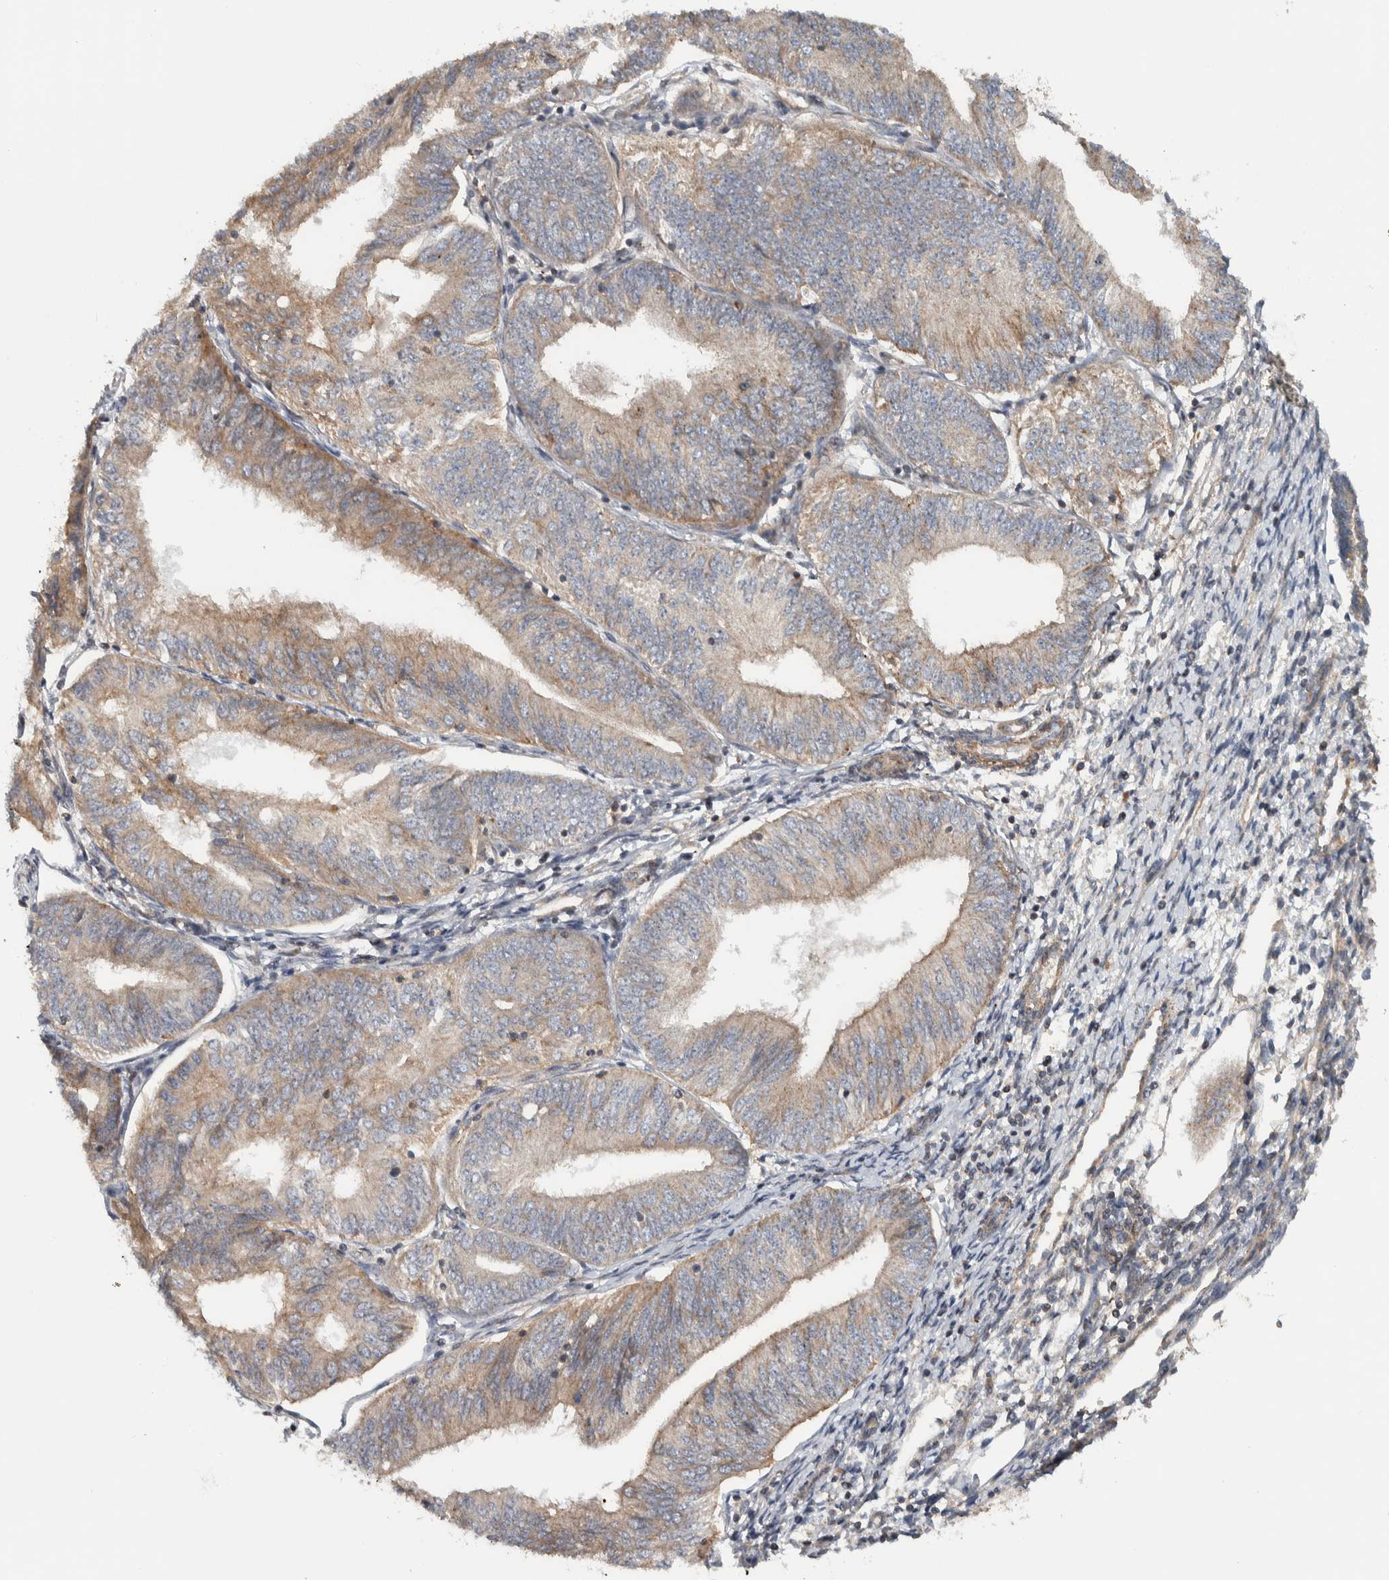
{"staining": {"intensity": "weak", "quantity": "25%-75%", "location": "cytoplasmic/membranous"}, "tissue": "endometrial cancer", "cell_type": "Tumor cells", "image_type": "cancer", "snomed": [{"axis": "morphology", "description": "Adenocarcinoma, NOS"}, {"axis": "topography", "description": "Endometrium"}], "caption": "Tumor cells show low levels of weak cytoplasmic/membranous expression in about 25%-75% of cells in endometrial cancer (adenocarcinoma).", "gene": "TBC1D31", "patient": {"sex": "female", "age": 58}}